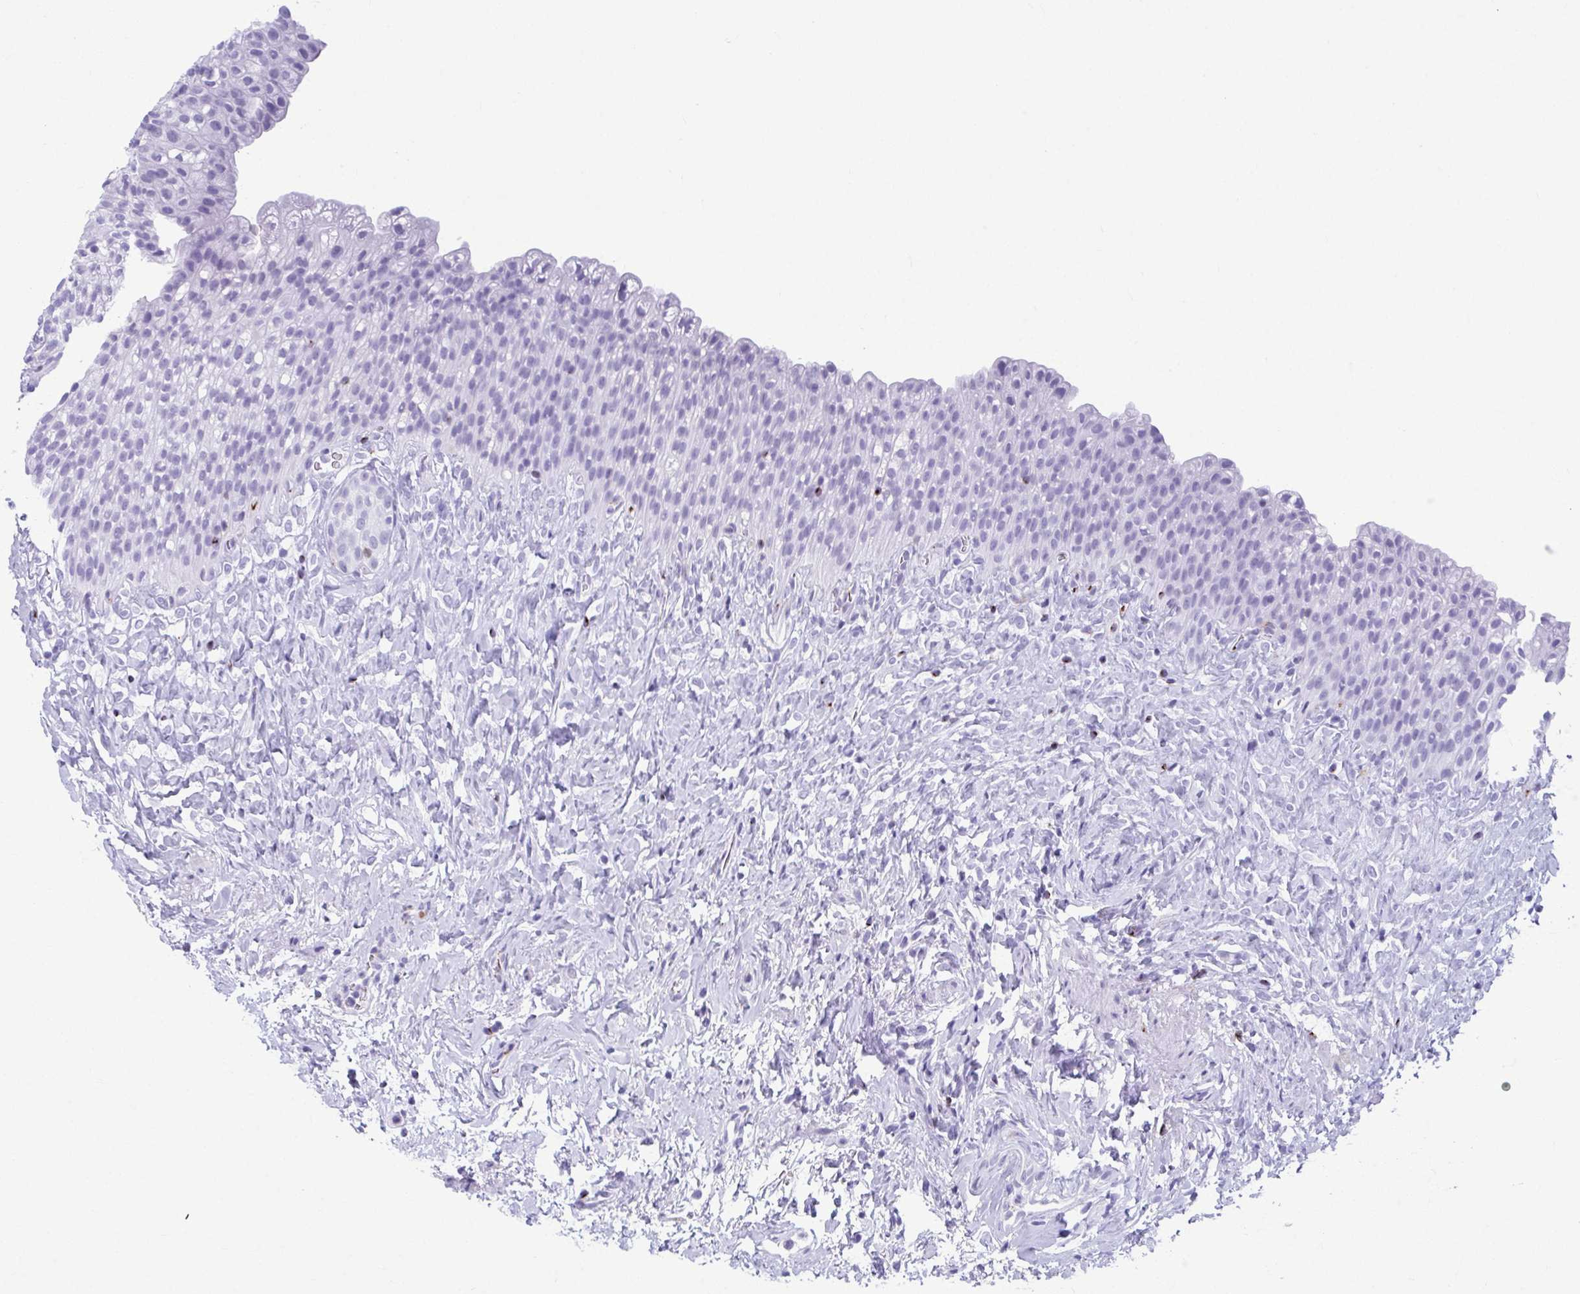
{"staining": {"intensity": "negative", "quantity": "none", "location": "none"}, "tissue": "urinary bladder", "cell_type": "Urothelial cells", "image_type": "normal", "snomed": [{"axis": "morphology", "description": "Normal tissue, NOS"}, {"axis": "topography", "description": "Urinary bladder"}, {"axis": "topography", "description": "Prostate"}], "caption": "IHC of normal human urinary bladder demonstrates no expression in urothelial cells. (Immunohistochemistry, brightfield microscopy, high magnification).", "gene": "TCEAL3", "patient": {"sex": "male", "age": 76}}